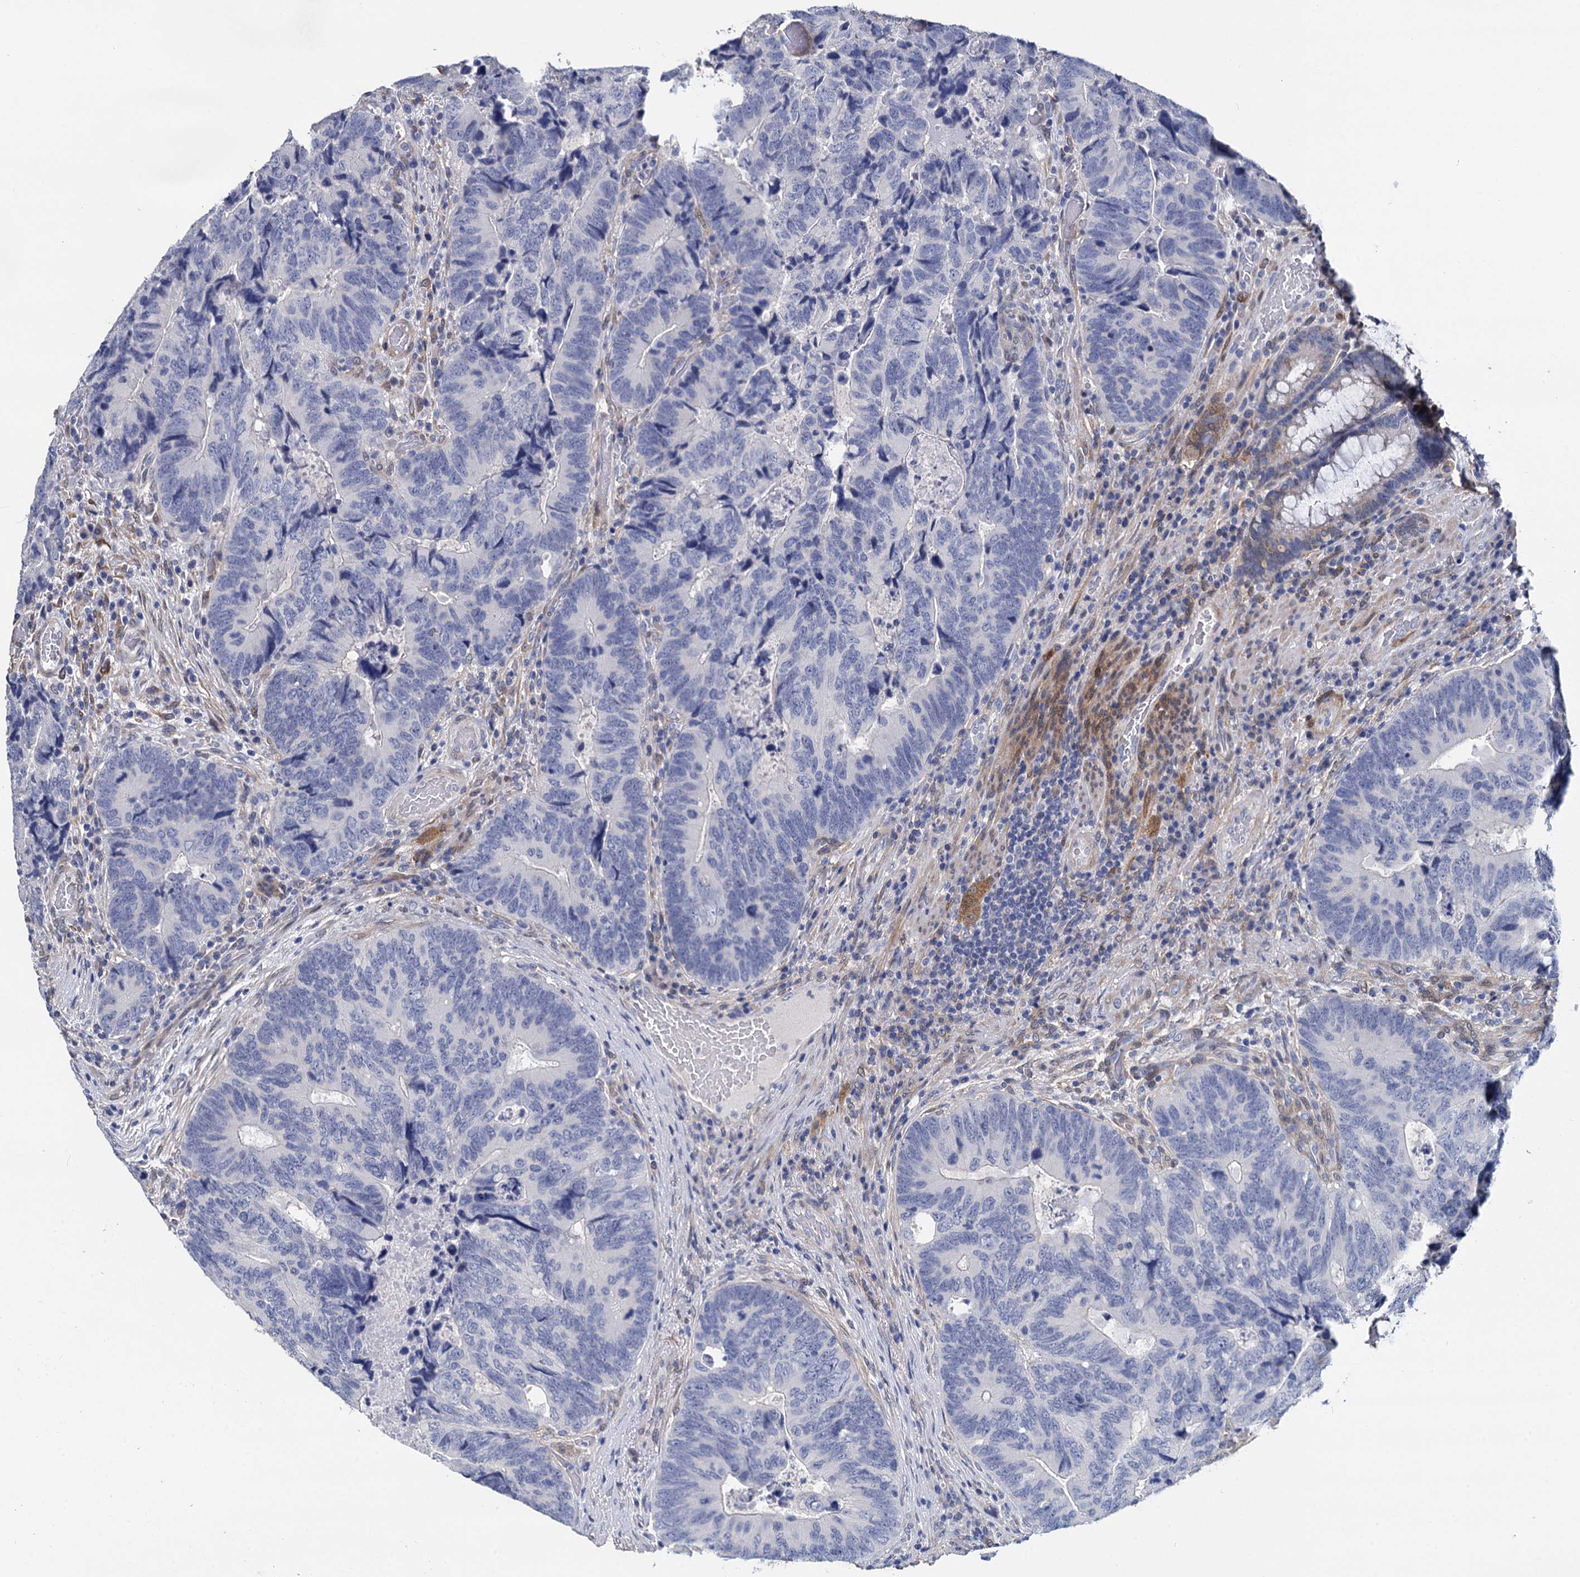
{"staining": {"intensity": "negative", "quantity": "none", "location": "none"}, "tissue": "colorectal cancer", "cell_type": "Tumor cells", "image_type": "cancer", "snomed": [{"axis": "morphology", "description": "Adenocarcinoma, NOS"}, {"axis": "topography", "description": "Colon"}], "caption": "Colorectal cancer (adenocarcinoma) was stained to show a protein in brown. There is no significant expression in tumor cells.", "gene": "GSTM3", "patient": {"sex": "female", "age": 67}}